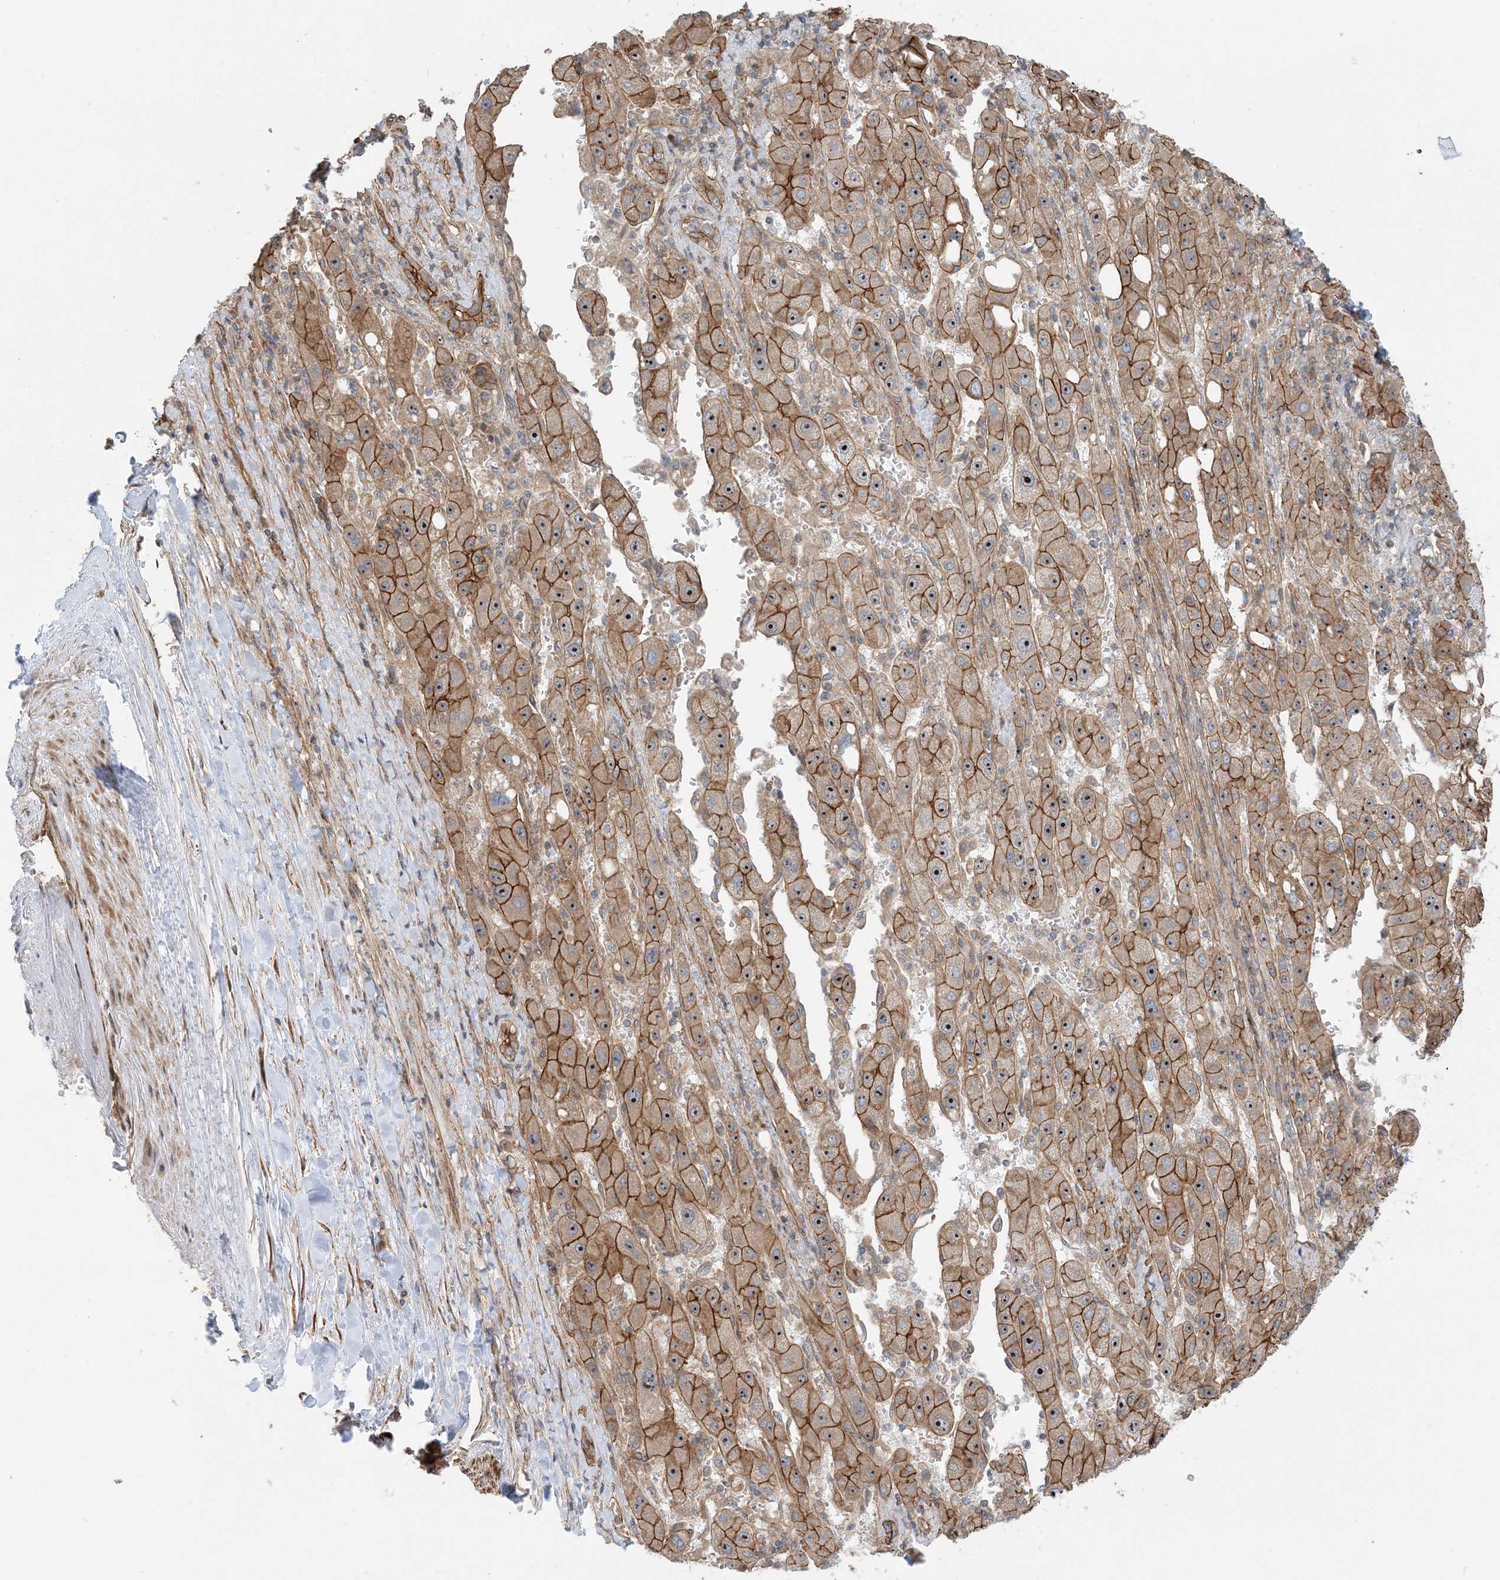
{"staining": {"intensity": "moderate", "quantity": ">75%", "location": "cytoplasmic/membranous,nuclear"}, "tissue": "liver cancer", "cell_type": "Tumor cells", "image_type": "cancer", "snomed": [{"axis": "morphology", "description": "Carcinoma, Hepatocellular, NOS"}, {"axis": "topography", "description": "Liver"}], "caption": "Protein expression analysis of hepatocellular carcinoma (liver) demonstrates moderate cytoplasmic/membranous and nuclear staining in about >75% of tumor cells.", "gene": "MYL5", "patient": {"sex": "female", "age": 73}}